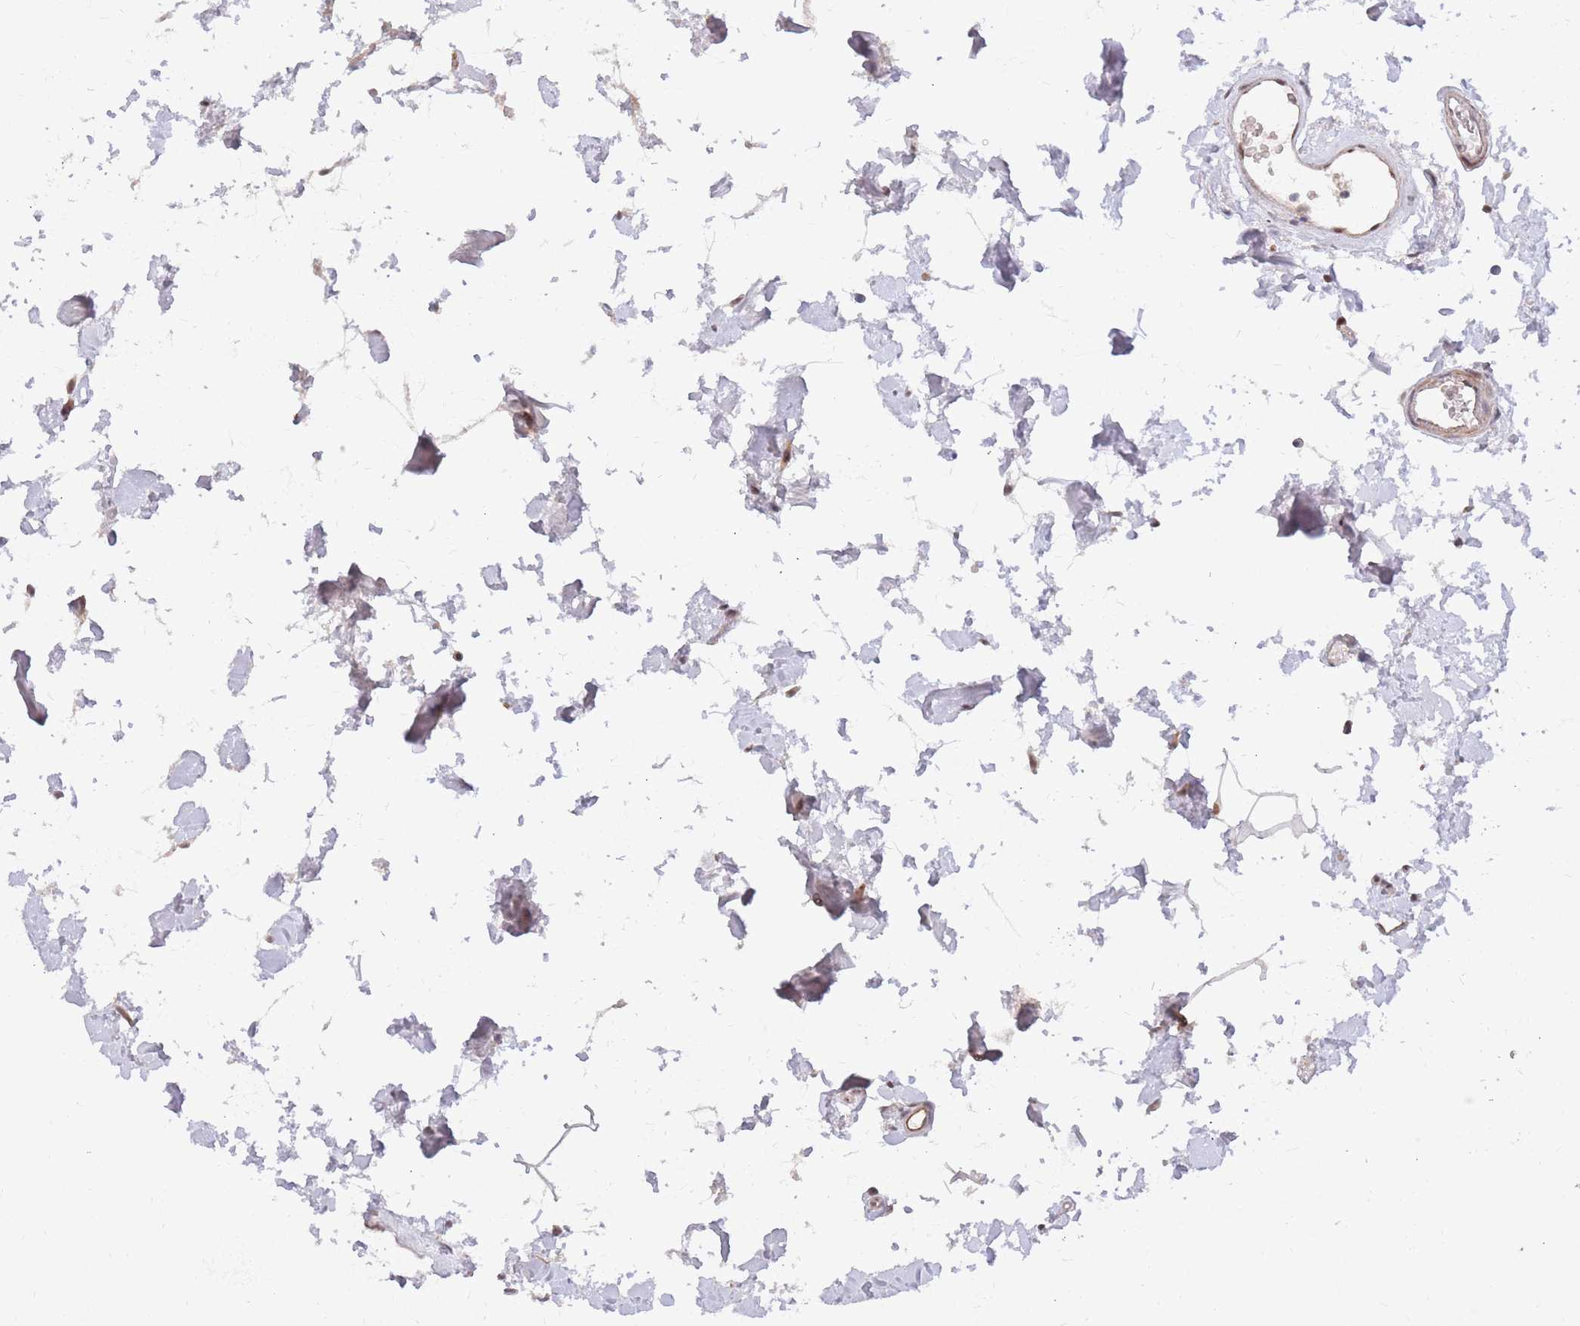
{"staining": {"intensity": "weak", "quantity": ">75%", "location": "nuclear"}, "tissue": "colon", "cell_type": "Endothelial cells", "image_type": "normal", "snomed": [{"axis": "morphology", "description": "Normal tissue, NOS"}, {"axis": "topography", "description": "Colon"}], "caption": "Protein staining demonstrates weak nuclear positivity in about >75% of endothelial cells in benign colon.", "gene": "ERICH6B", "patient": {"sex": "female", "age": 84}}